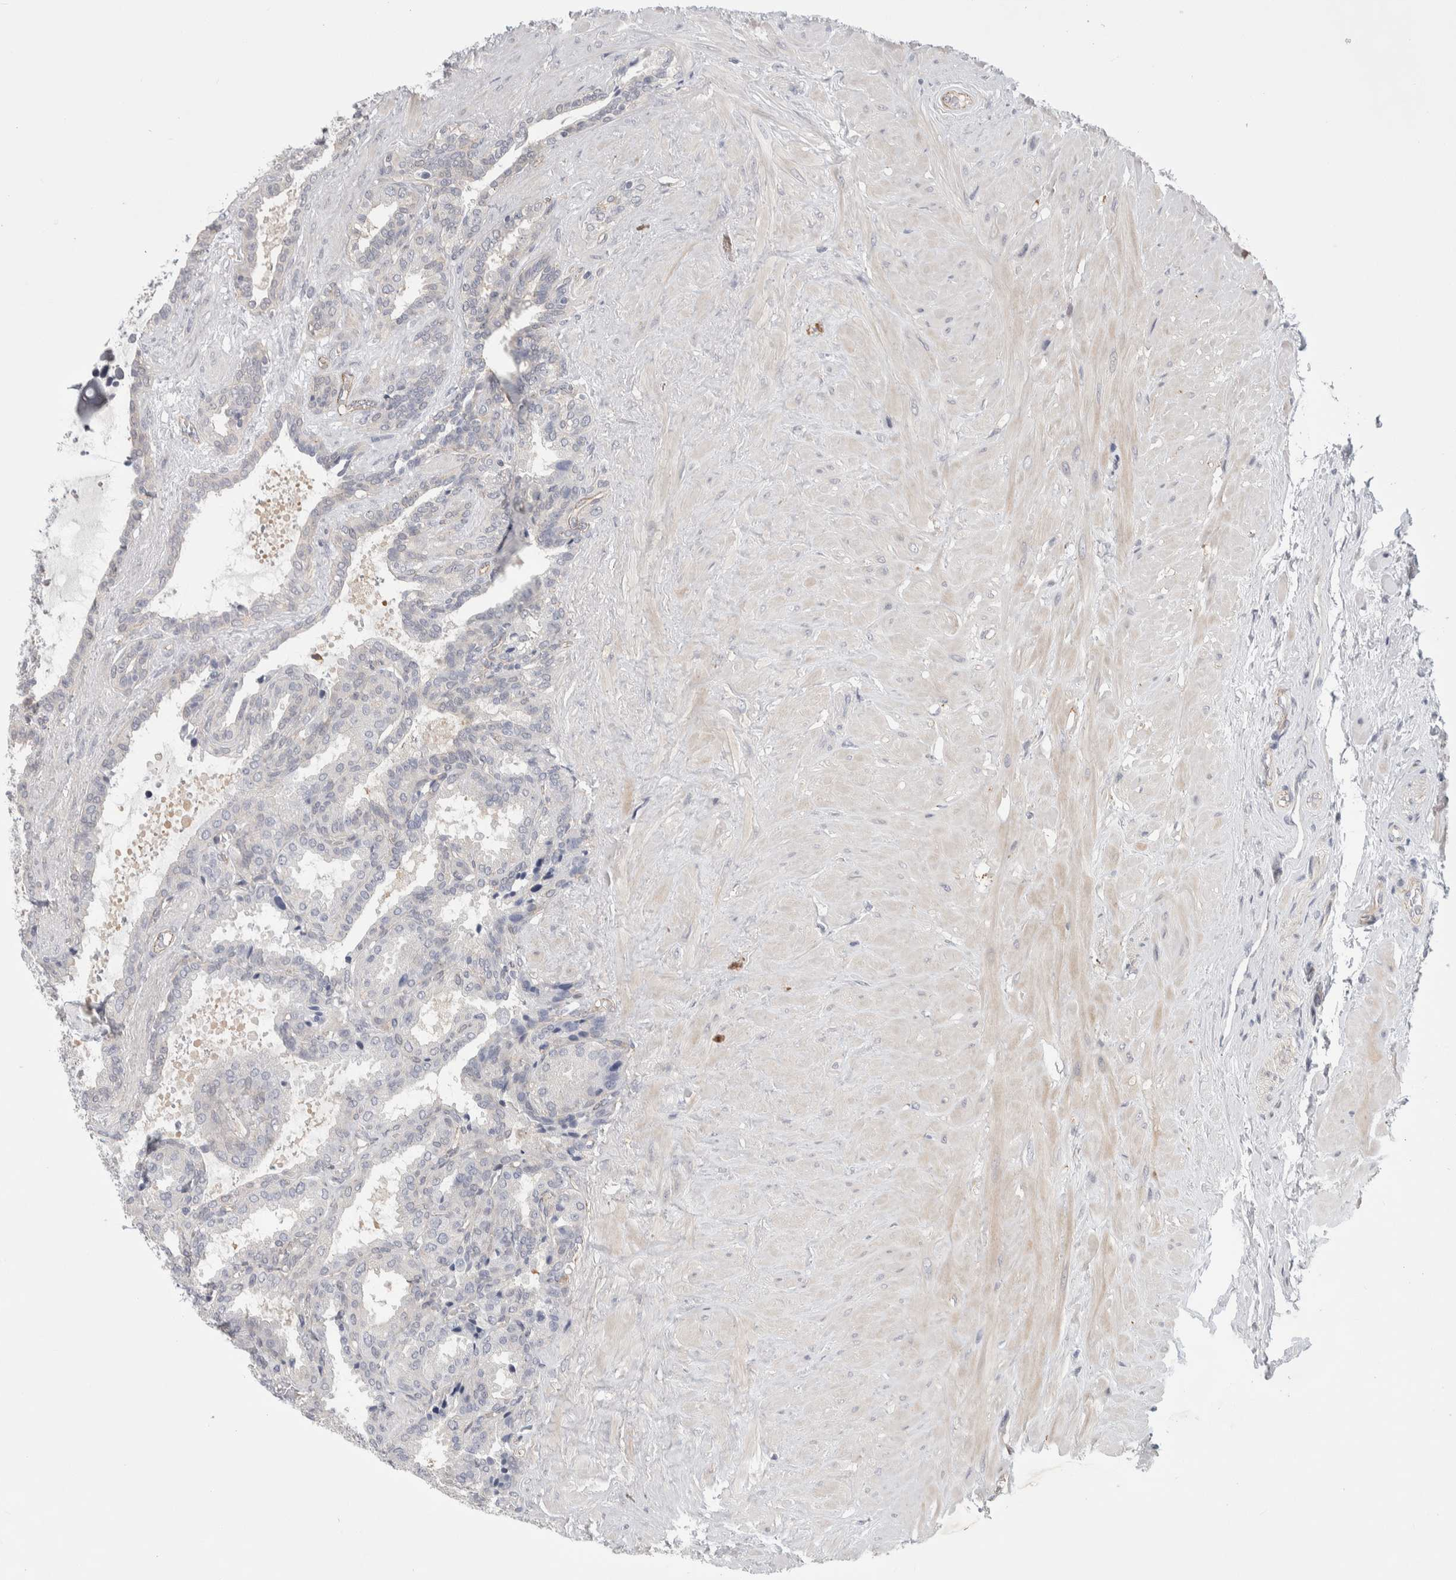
{"staining": {"intensity": "negative", "quantity": "none", "location": "none"}, "tissue": "seminal vesicle", "cell_type": "Glandular cells", "image_type": "normal", "snomed": [{"axis": "morphology", "description": "Normal tissue, NOS"}, {"axis": "topography", "description": "Seminal veicle"}], "caption": "Glandular cells are negative for protein expression in normal human seminal vesicle. (Stains: DAB (3,3'-diaminobenzidine) IHC with hematoxylin counter stain, Microscopy: brightfield microscopy at high magnification).", "gene": "ZNF862", "patient": {"sex": "male", "age": 46}}